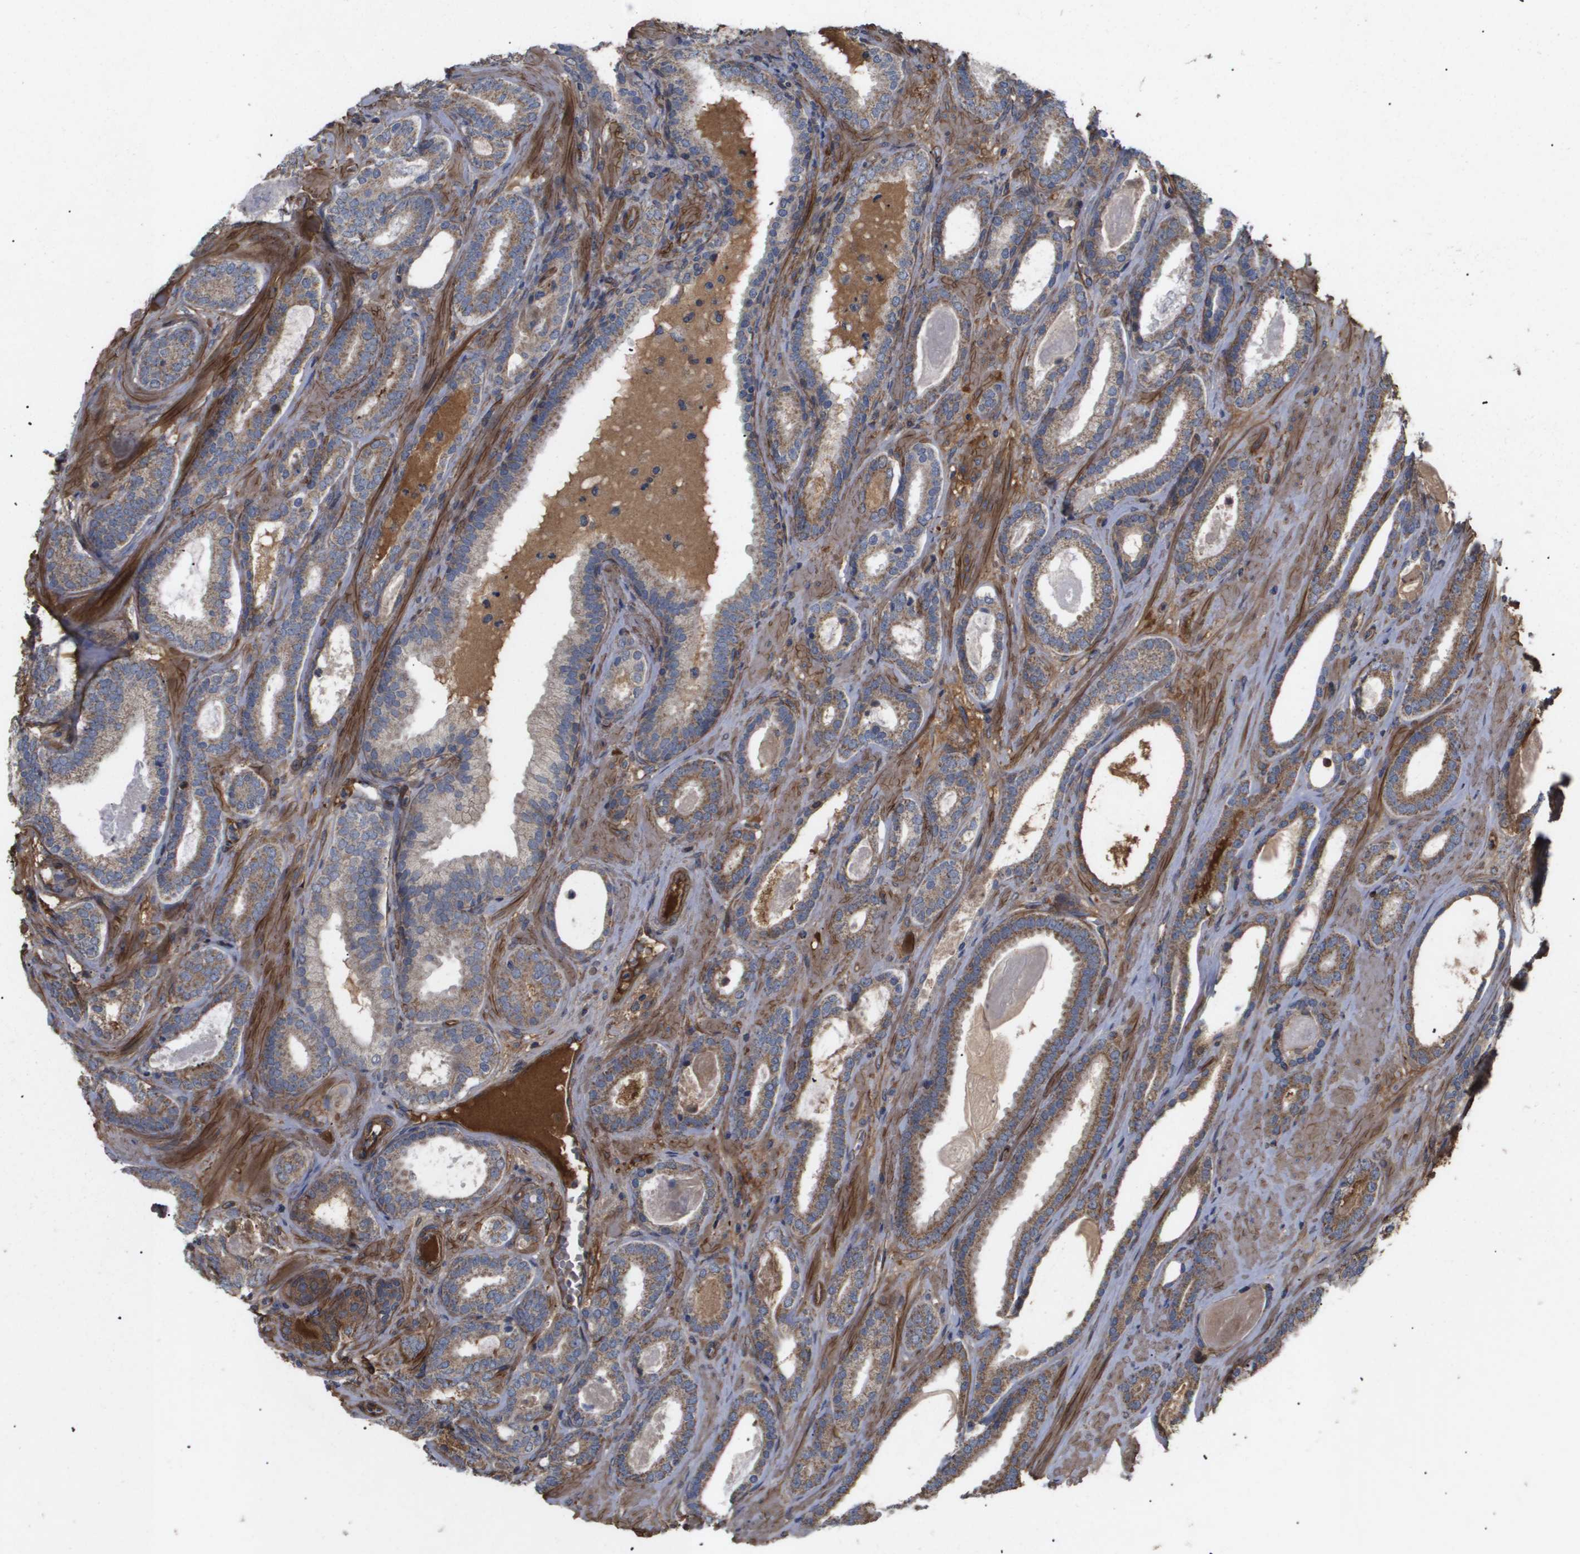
{"staining": {"intensity": "moderate", "quantity": ">75%", "location": "cytoplasmic/membranous"}, "tissue": "prostate cancer", "cell_type": "Tumor cells", "image_type": "cancer", "snomed": [{"axis": "morphology", "description": "Adenocarcinoma, High grade"}, {"axis": "topography", "description": "Prostate"}], "caption": "Human prostate adenocarcinoma (high-grade) stained with a brown dye shows moderate cytoplasmic/membranous positive expression in about >75% of tumor cells.", "gene": "TNS1", "patient": {"sex": "male", "age": 60}}